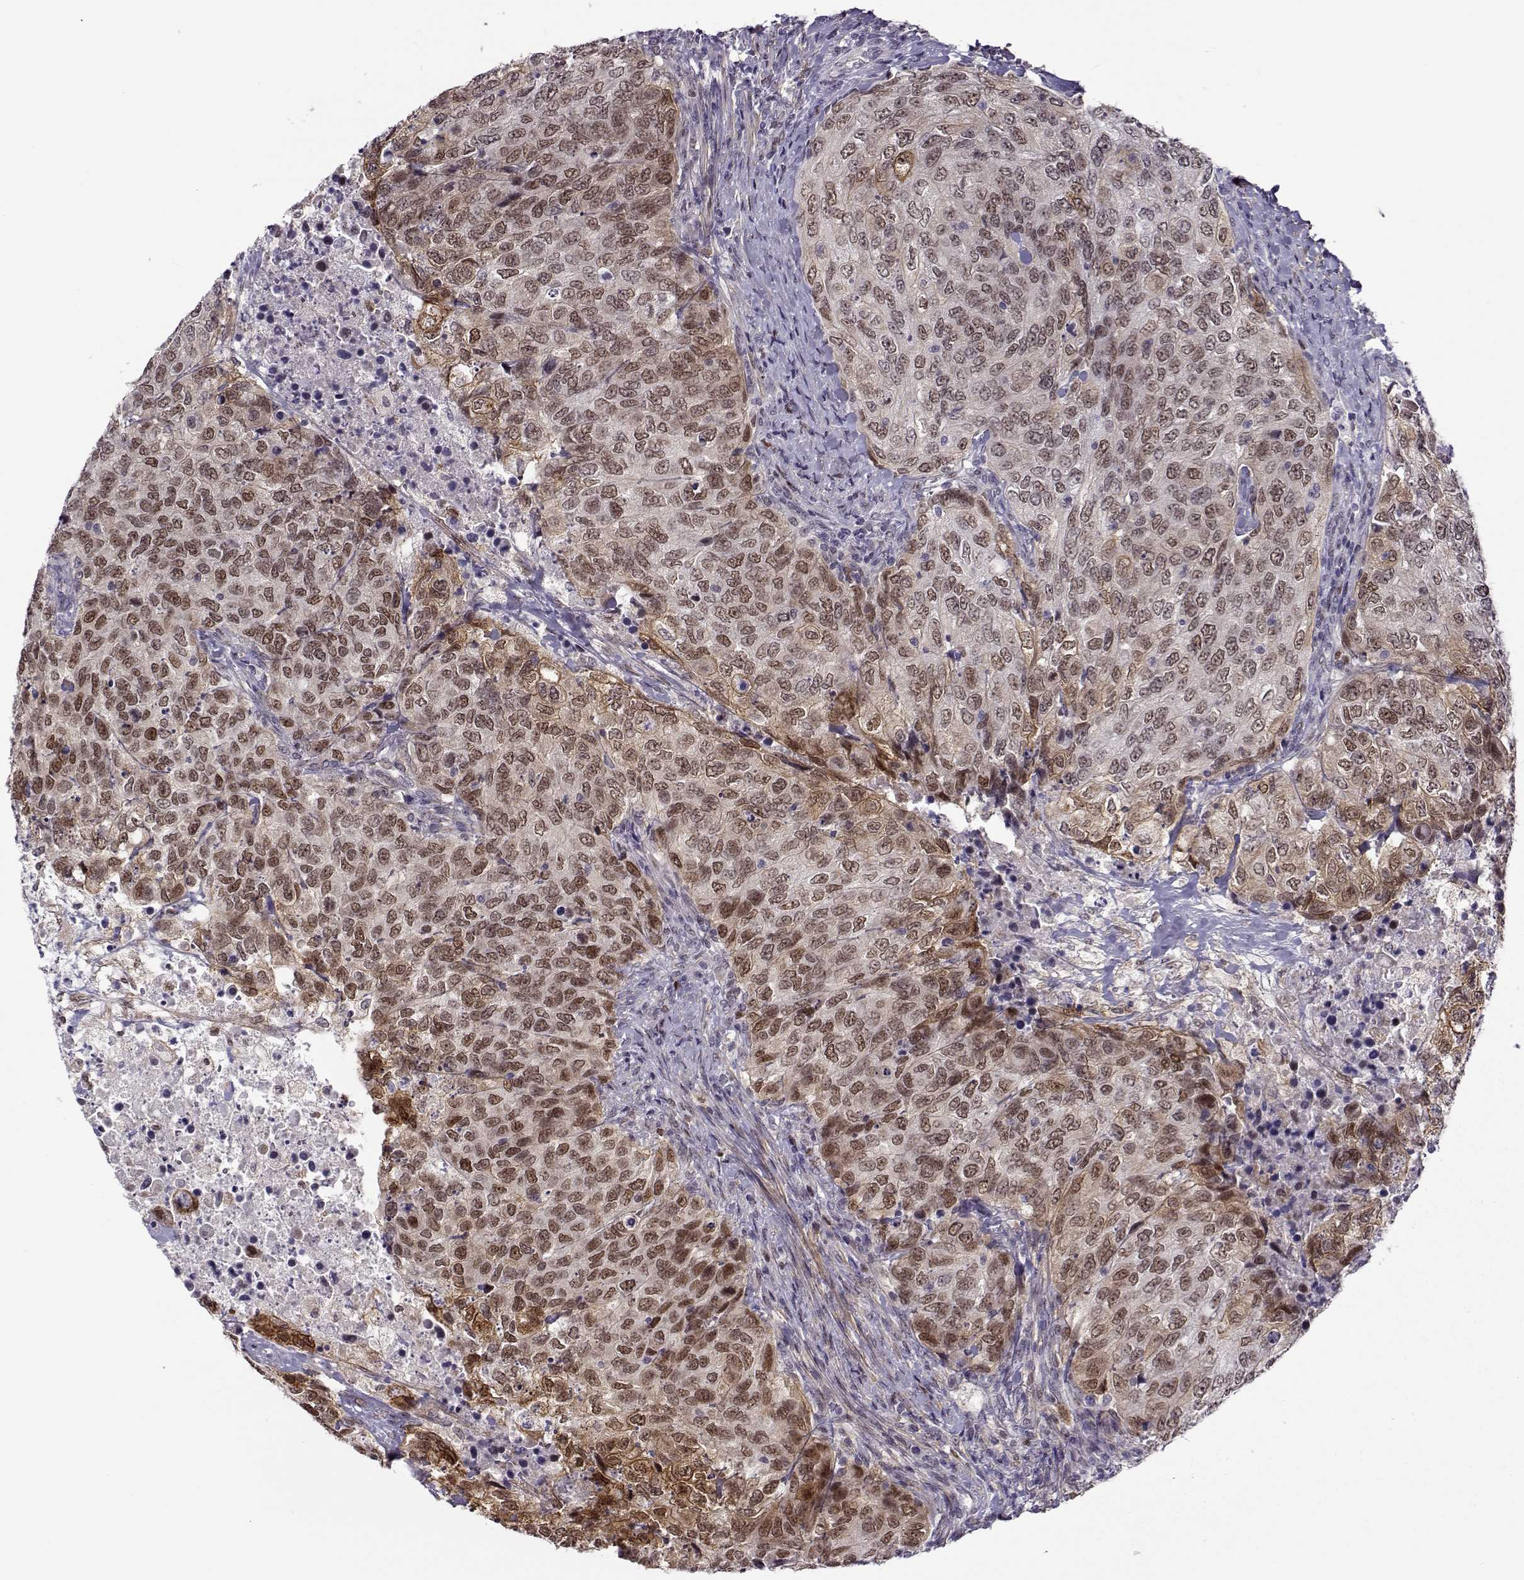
{"staining": {"intensity": "moderate", "quantity": "25%-75%", "location": "cytoplasmic/membranous,nuclear"}, "tissue": "urothelial cancer", "cell_type": "Tumor cells", "image_type": "cancer", "snomed": [{"axis": "morphology", "description": "Urothelial carcinoma, High grade"}, {"axis": "topography", "description": "Urinary bladder"}], "caption": "Approximately 25%-75% of tumor cells in human urothelial carcinoma (high-grade) display moderate cytoplasmic/membranous and nuclear protein expression as visualized by brown immunohistochemical staining.", "gene": "BACH1", "patient": {"sex": "female", "age": 78}}